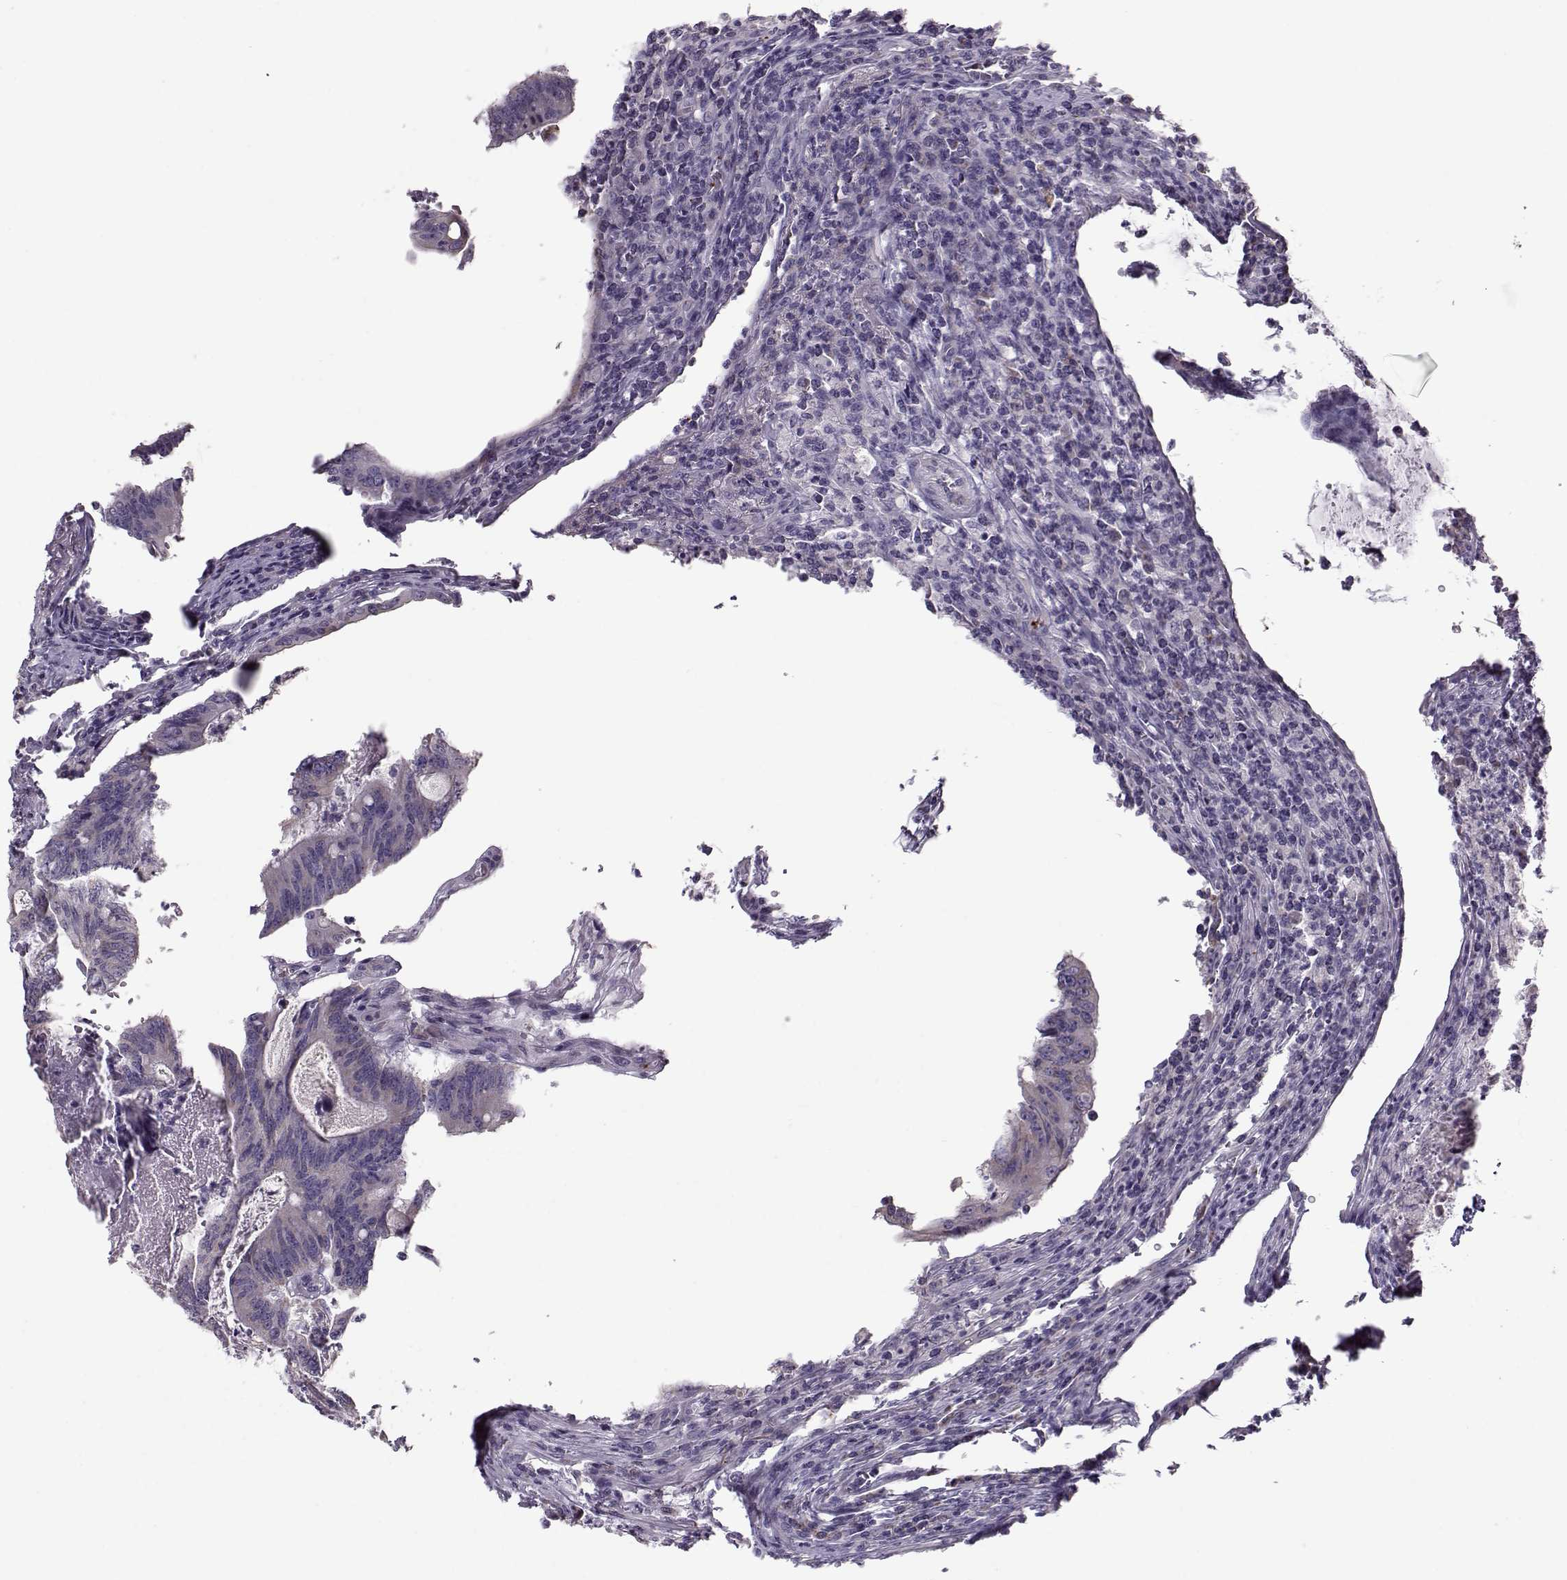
{"staining": {"intensity": "negative", "quantity": "none", "location": "none"}, "tissue": "colorectal cancer", "cell_type": "Tumor cells", "image_type": "cancer", "snomed": [{"axis": "morphology", "description": "Adenocarcinoma, NOS"}, {"axis": "topography", "description": "Colon"}], "caption": "Tumor cells show no significant protein positivity in adenocarcinoma (colorectal).", "gene": "KLF17", "patient": {"sex": "female", "age": 70}}